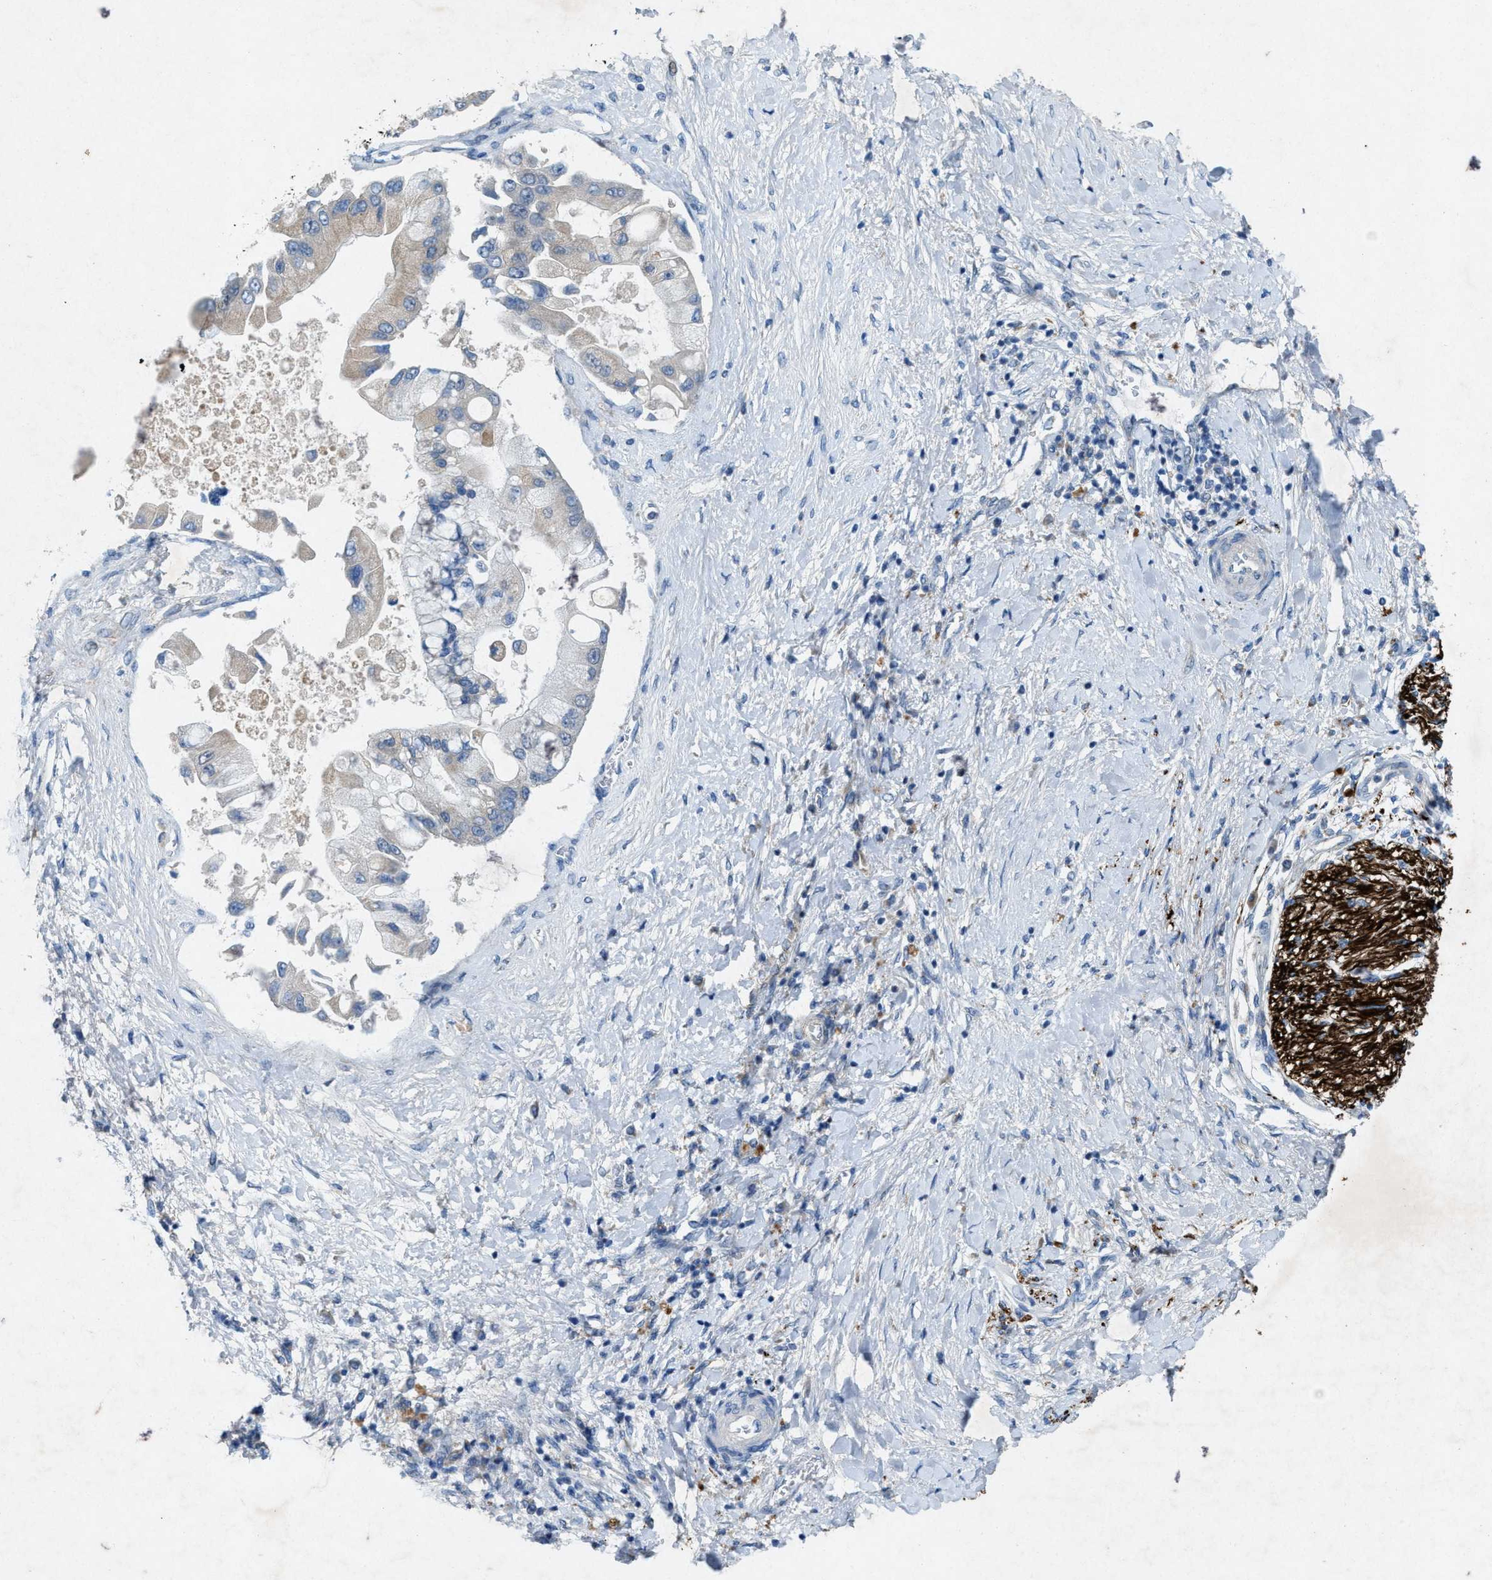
{"staining": {"intensity": "negative", "quantity": "none", "location": "none"}, "tissue": "liver cancer", "cell_type": "Tumor cells", "image_type": "cancer", "snomed": [{"axis": "morphology", "description": "Cholangiocarcinoma"}, {"axis": "topography", "description": "Liver"}], "caption": "A micrograph of human cholangiocarcinoma (liver) is negative for staining in tumor cells.", "gene": "URGCP", "patient": {"sex": "male", "age": 50}}